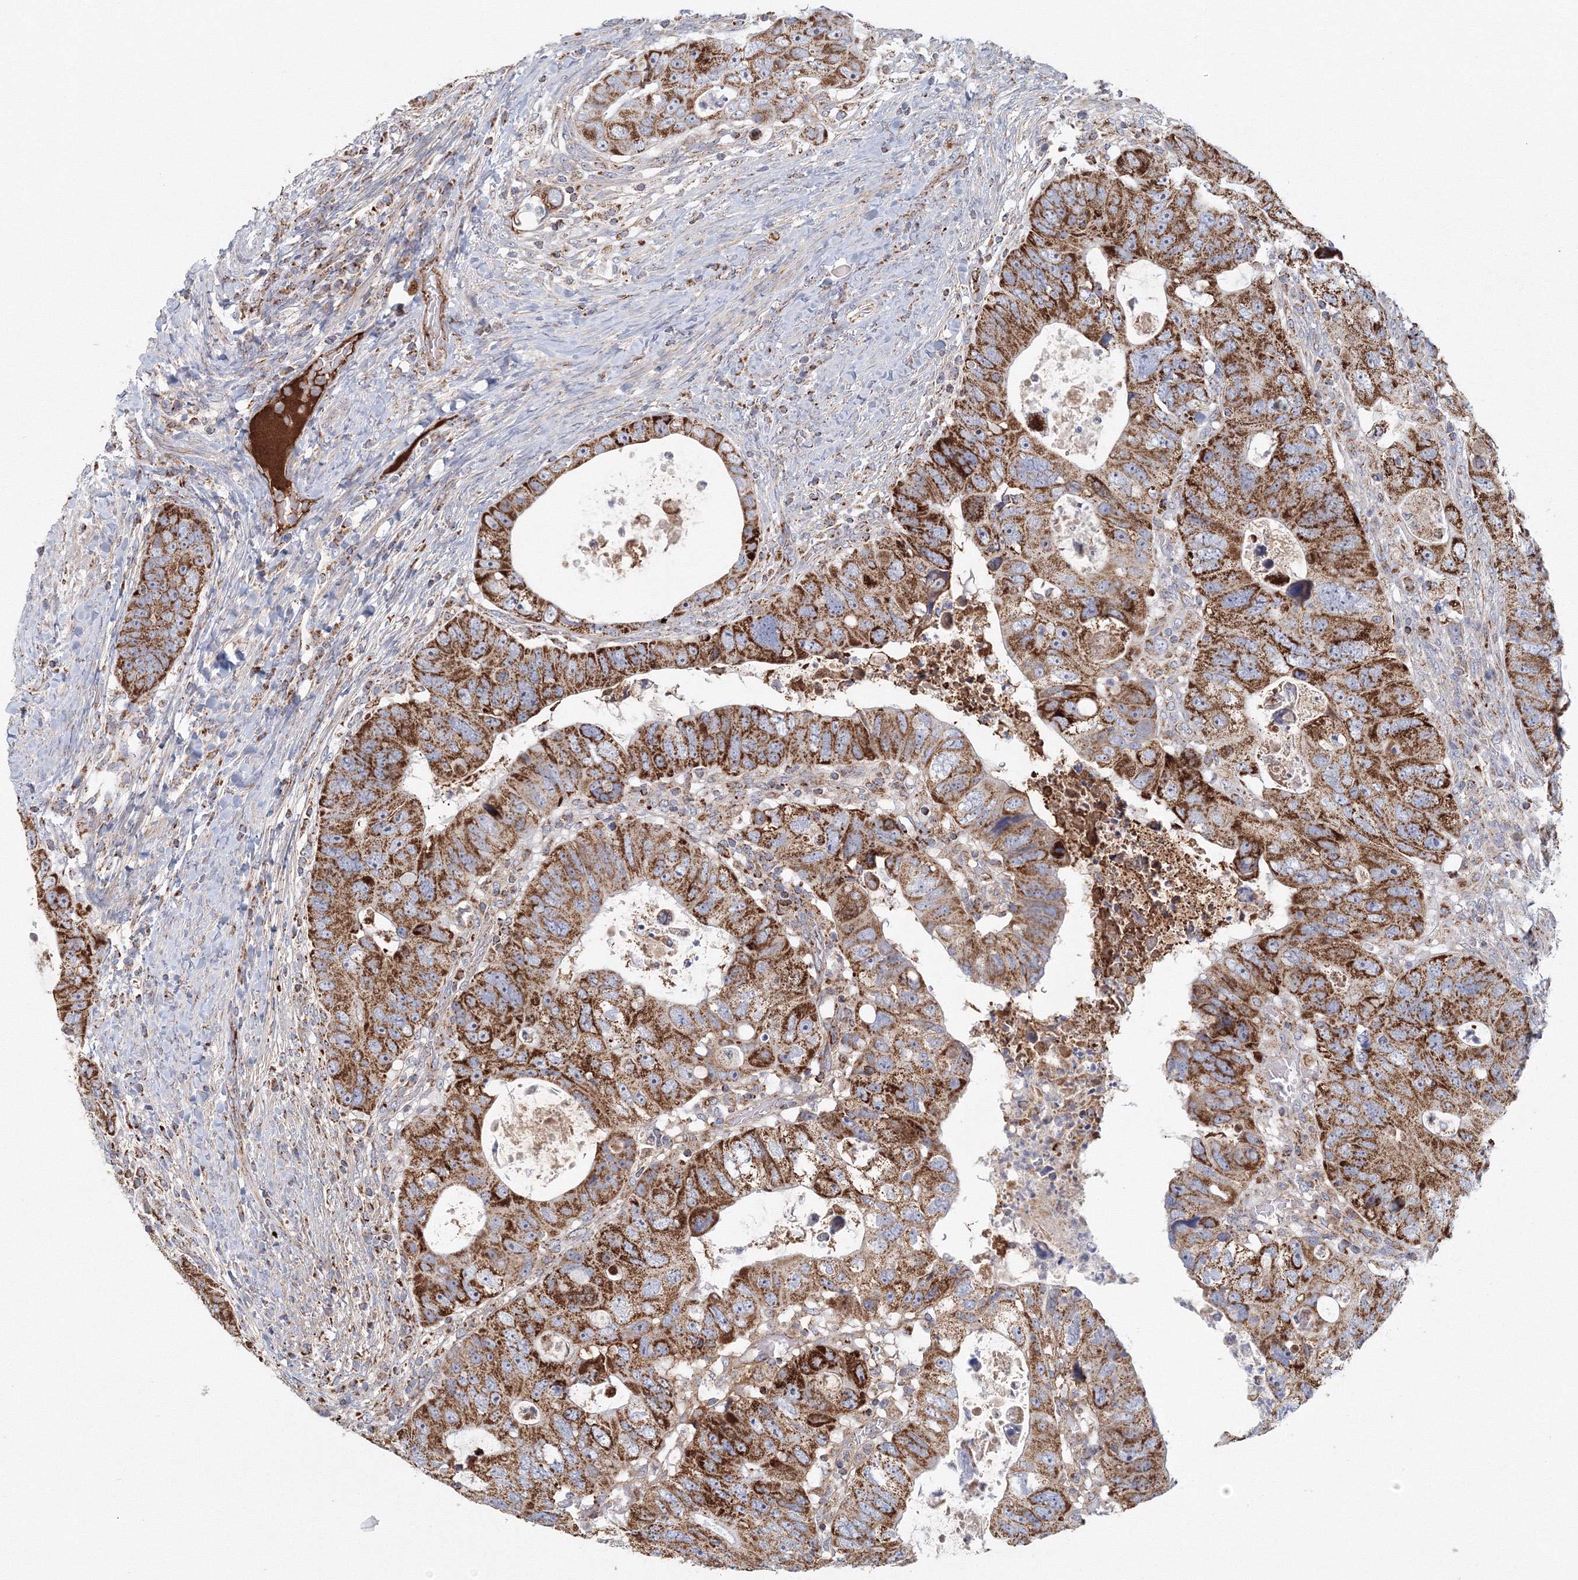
{"staining": {"intensity": "strong", "quantity": ">75%", "location": "cytoplasmic/membranous"}, "tissue": "colorectal cancer", "cell_type": "Tumor cells", "image_type": "cancer", "snomed": [{"axis": "morphology", "description": "Adenocarcinoma, NOS"}, {"axis": "topography", "description": "Rectum"}], "caption": "Protein staining by IHC shows strong cytoplasmic/membranous positivity in approximately >75% of tumor cells in adenocarcinoma (colorectal).", "gene": "GRPEL1", "patient": {"sex": "male", "age": 59}}